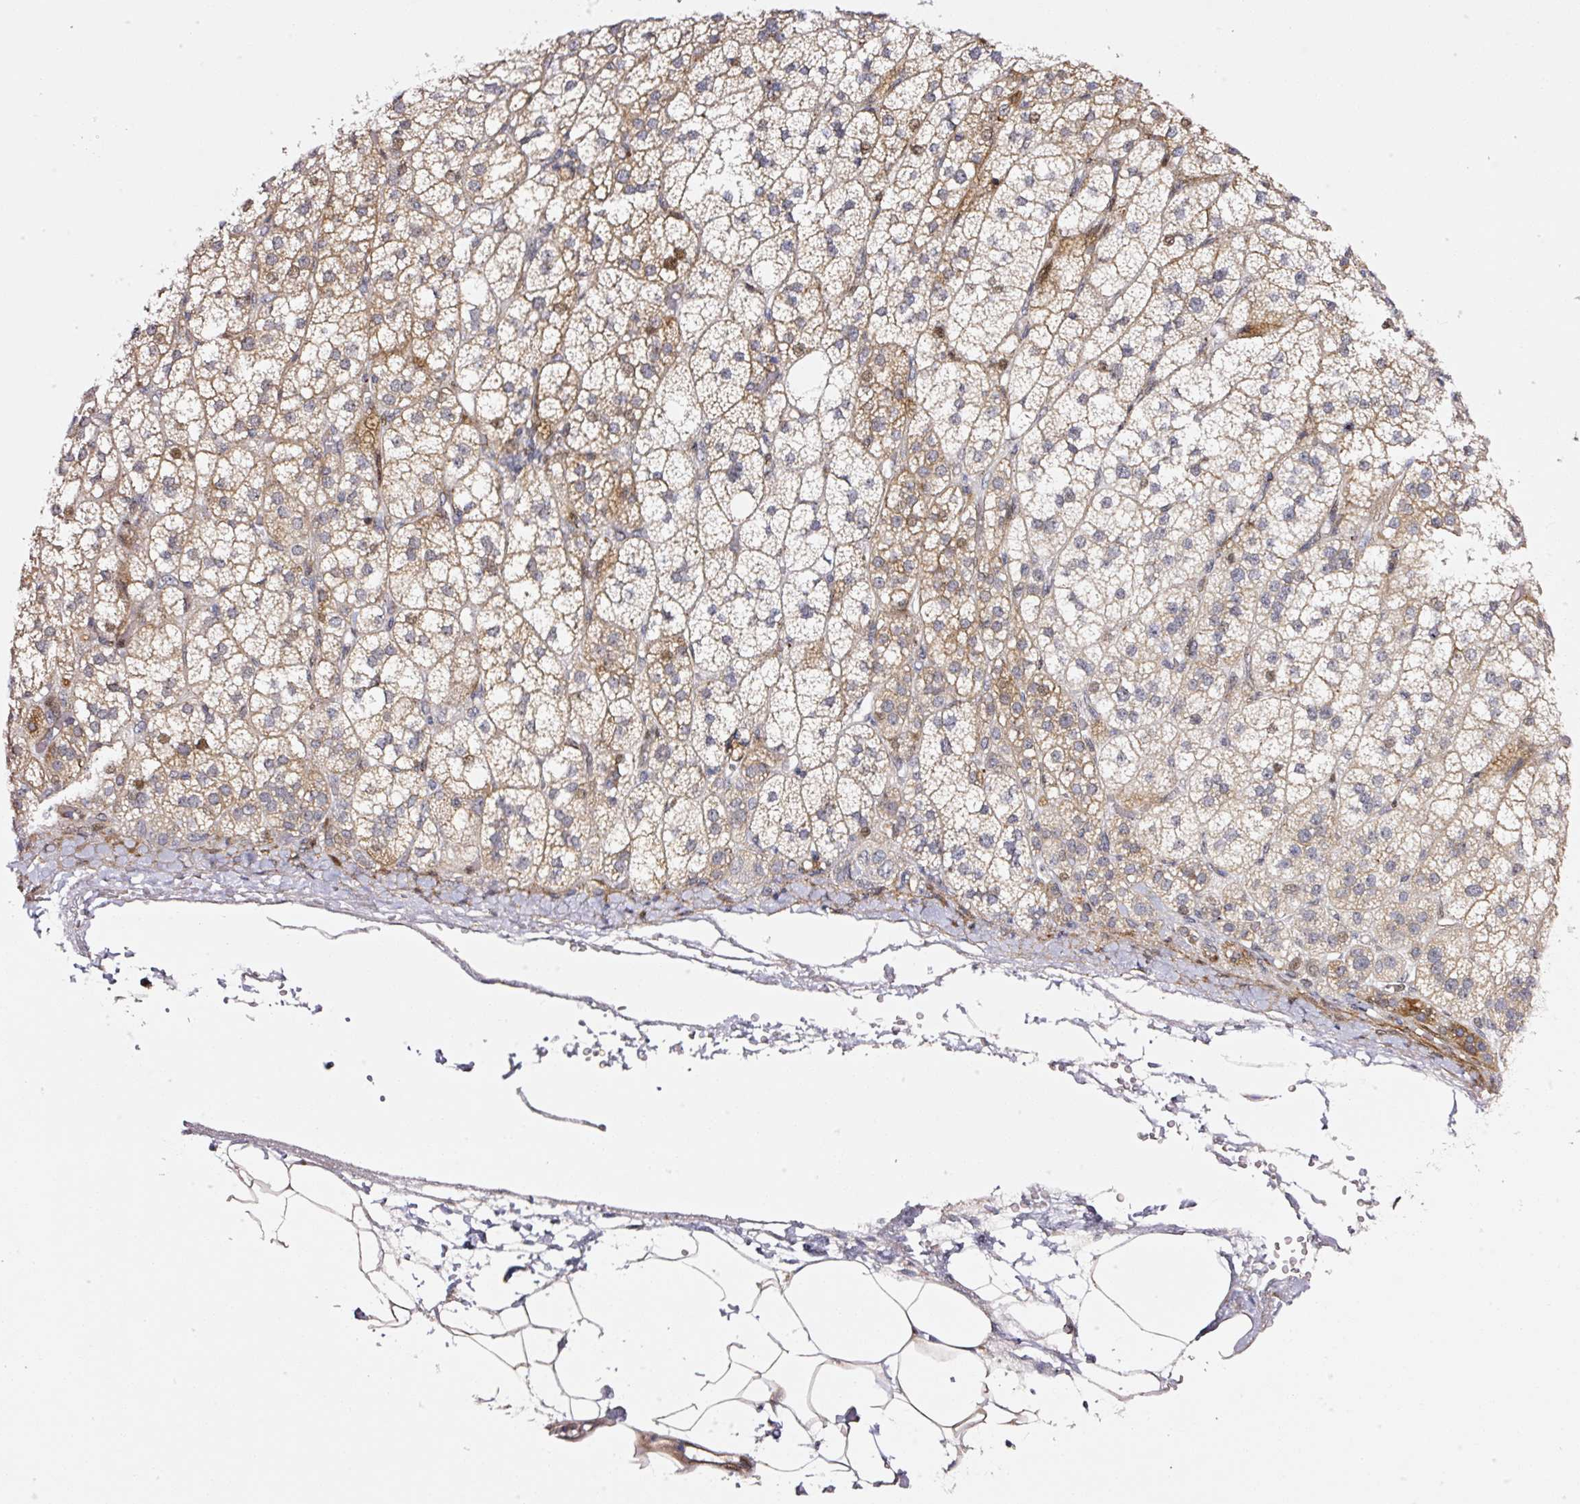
{"staining": {"intensity": "moderate", "quantity": "25%-75%", "location": "cytoplasmic/membranous,nuclear"}, "tissue": "adrenal gland", "cell_type": "Glandular cells", "image_type": "normal", "snomed": [{"axis": "morphology", "description": "Normal tissue, NOS"}, {"axis": "topography", "description": "Adrenal gland"}], "caption": "IHC (DAB) staining of benign adrenal gland demonstrates moderate cytoplasmic/membranous,nuclear protein staining in approximately 25%-75% of glandular cells. The protein of interest is shown in brown color, while the nuclei are stained blue.", "gene": "ANKRD20A1", "patient": {"sex": "female", "age": 60}}